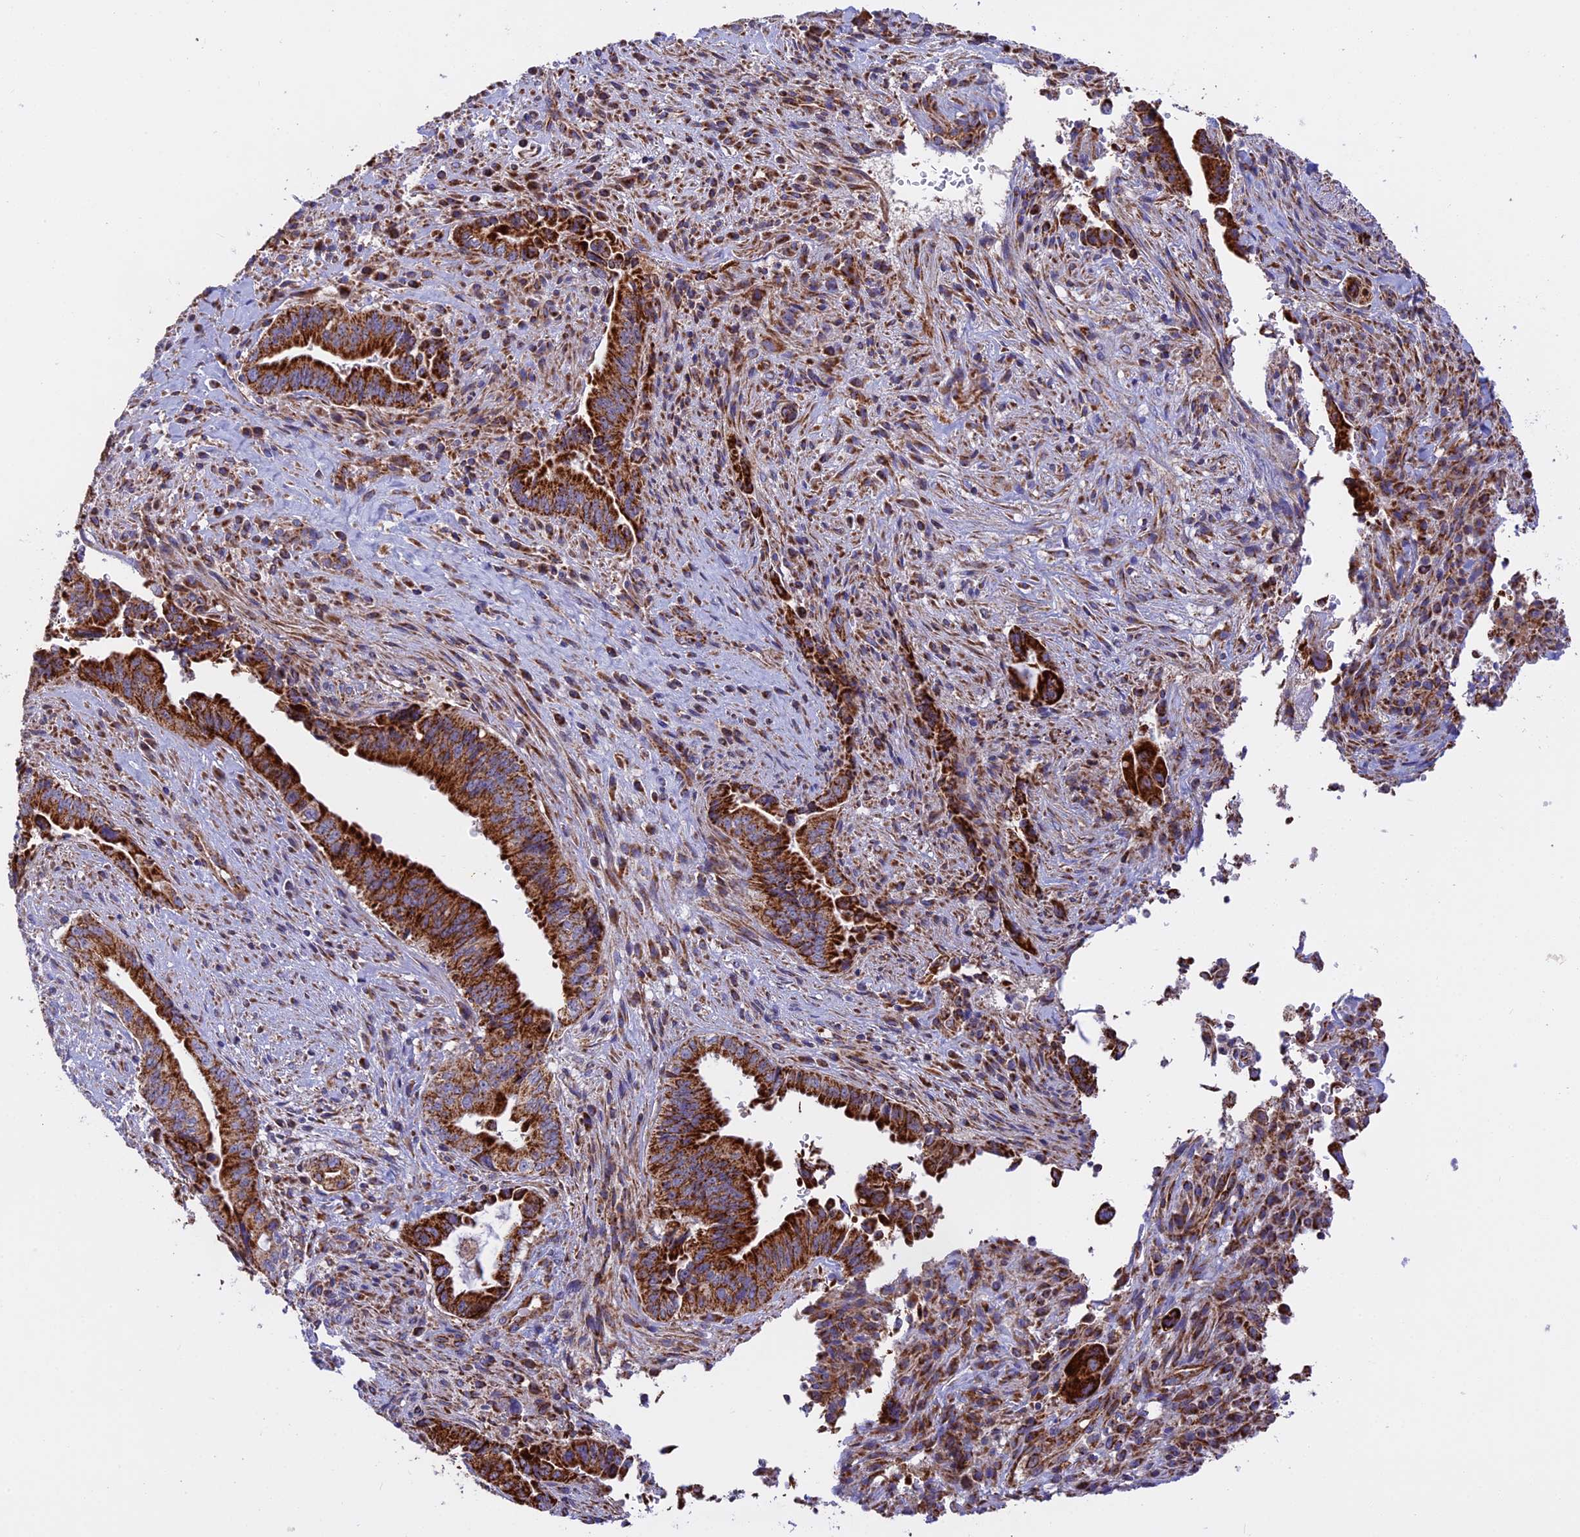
{"staining": {"intensity": "strong", "quantity": ">75%", "location": "cytoplasmic/membranous"}, "tissue": "pancreatic cancer", "cell_type": "Tumor cells", "image_type": "cancer", "snomed": [{"axis": "morphology", "description": "Adenocarcinoma, NOS"}, {"axis": "topography", "description": "Pancreas"}], "caption": "Protein expression analysis of pancreatic adenocarcinoma exhibits strong cytoplasmic/membranous positivity in approximately >75% of tumor cells.", "gene": "UQCRB", "patient": {"sex": "male", "age": 70}}